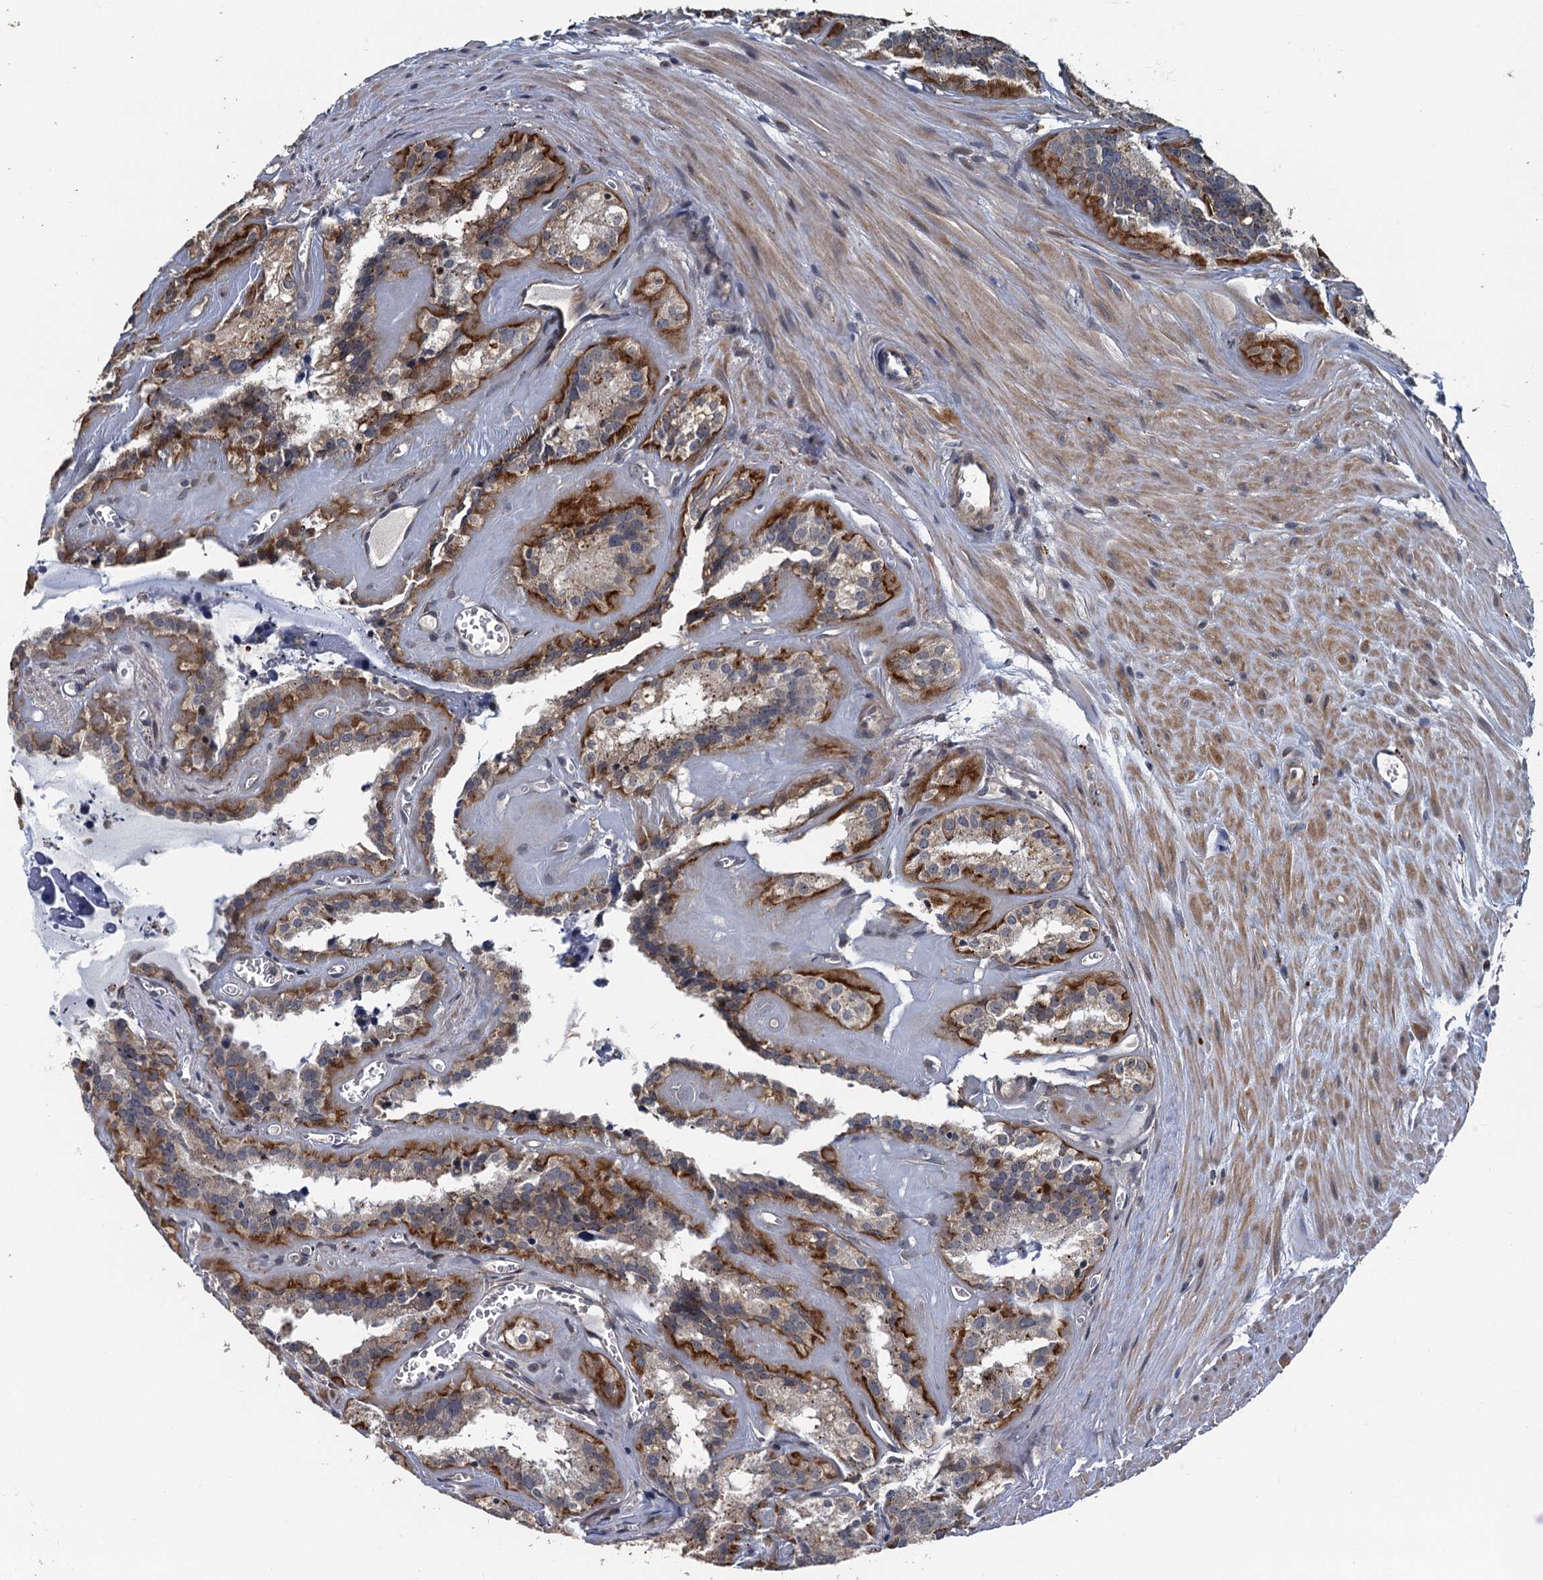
{"staining": {"intensity": "moderate", "quantity": "25%-75%", "location": "cytoplasmic/membranous"}, "tissue": "seminal vesicle", "cell_type": "Glandular cells", "image_type": "normal", "snomed": [{"axis": "morphology", "description": "Normal tissue, NOS"}, {"axis": "topography", "description": "Prostate"}, {"axis": "topography", "description": "Seminal veicle"}], "caption": "Protein analysis of benign seminal vesicle demonstrates moderate cytoplasmic/membranous positivity in about 25%-75% of glandular cells.", "gene": "AGRN", "patient": {"sex": "male", "age": 59}}